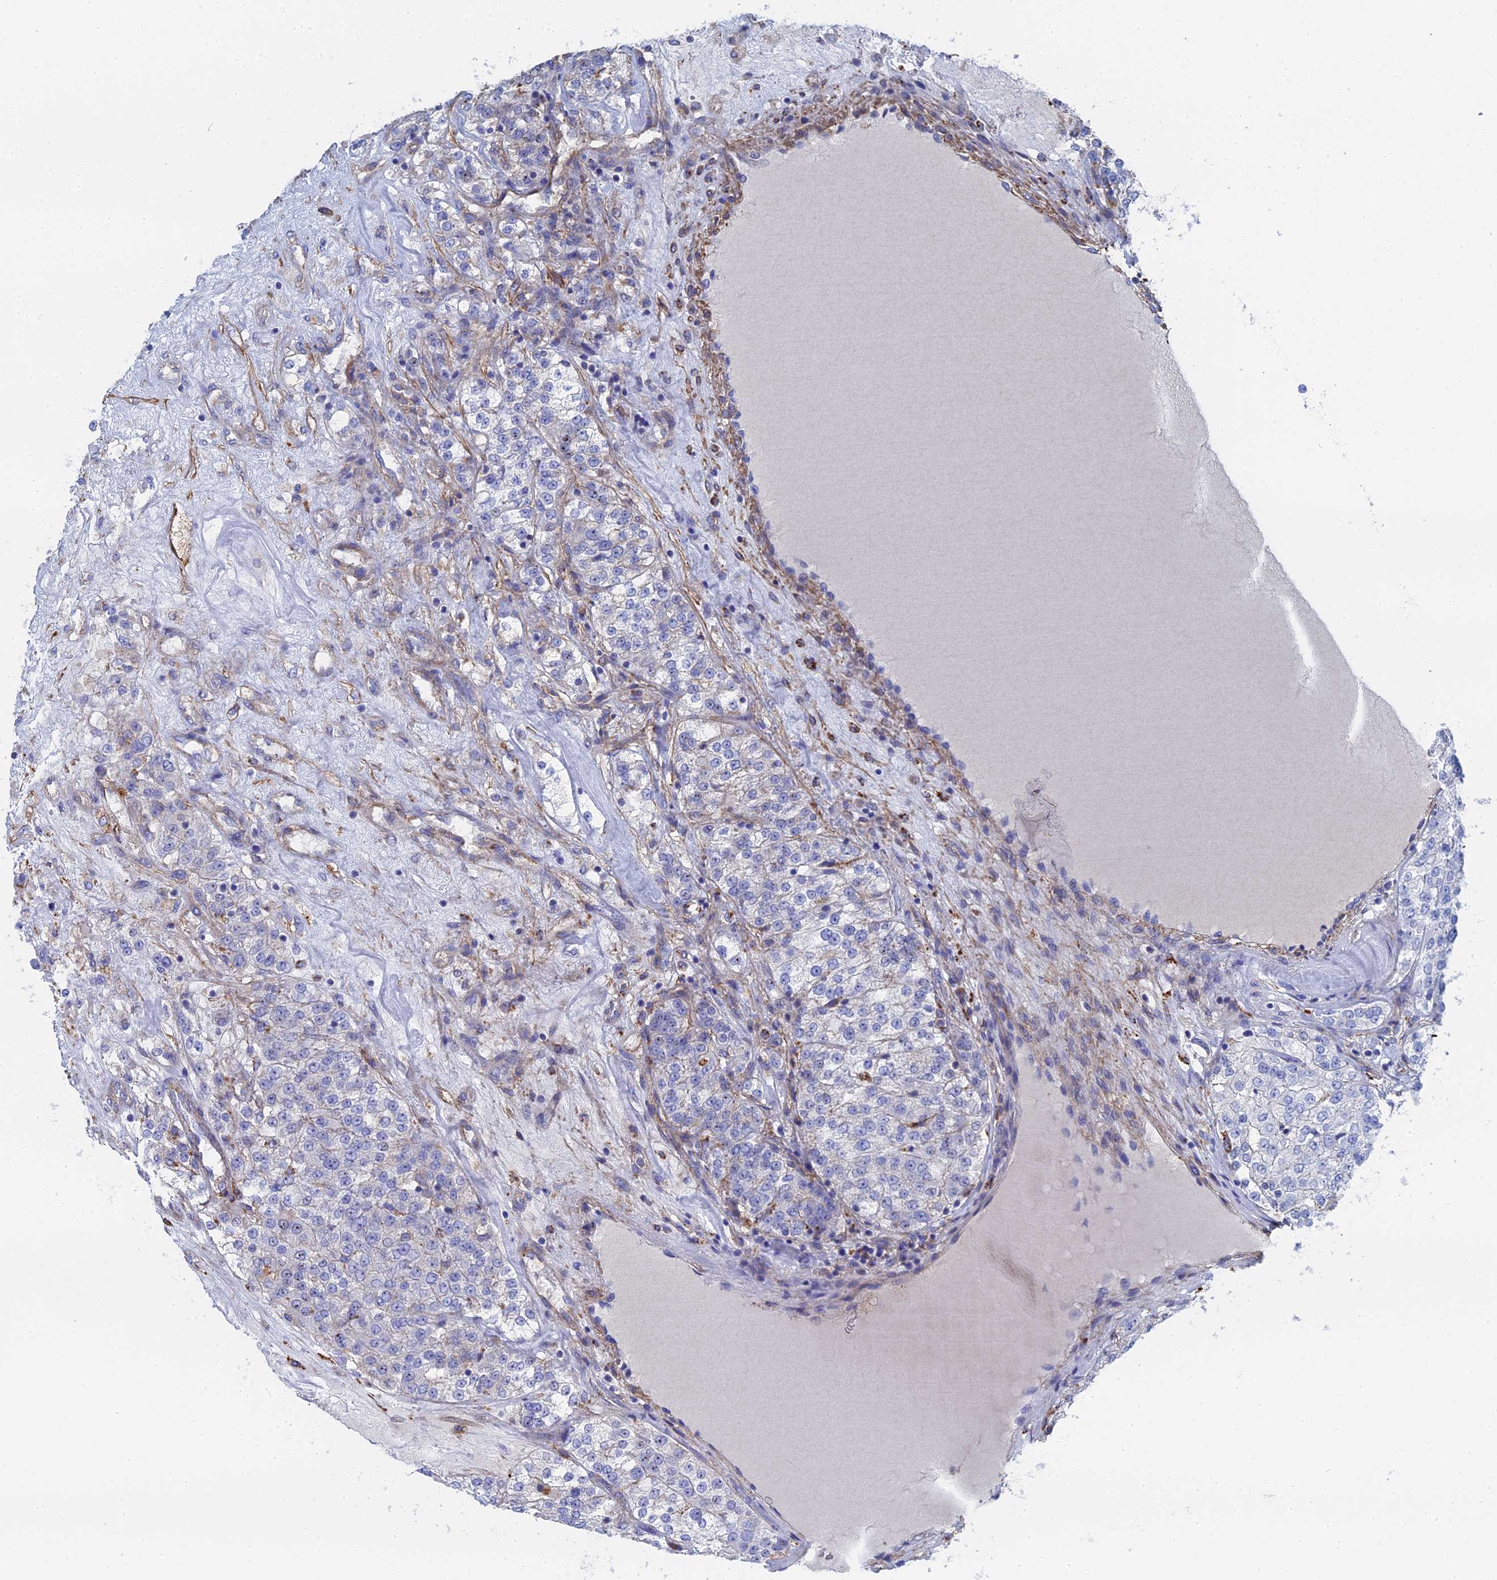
{"staining": {"intensity": "negative", "quantity": "none", "location": "none"}, "tissue": "renal cancer", "cell_type": "Tumor cells", "image_type": "cancer", "snomed": [{"axis": "morphology", "description": "Adenocarcinoma, NOS"}, {"axis": "topography", "description": "Kidney"}], "caption": "DAB immunohistochemical staining of renal cancer exhibits no significant staining in tumor cells.", "gene": "STRA6", "patient": {"sex": "female", "age": 63}}